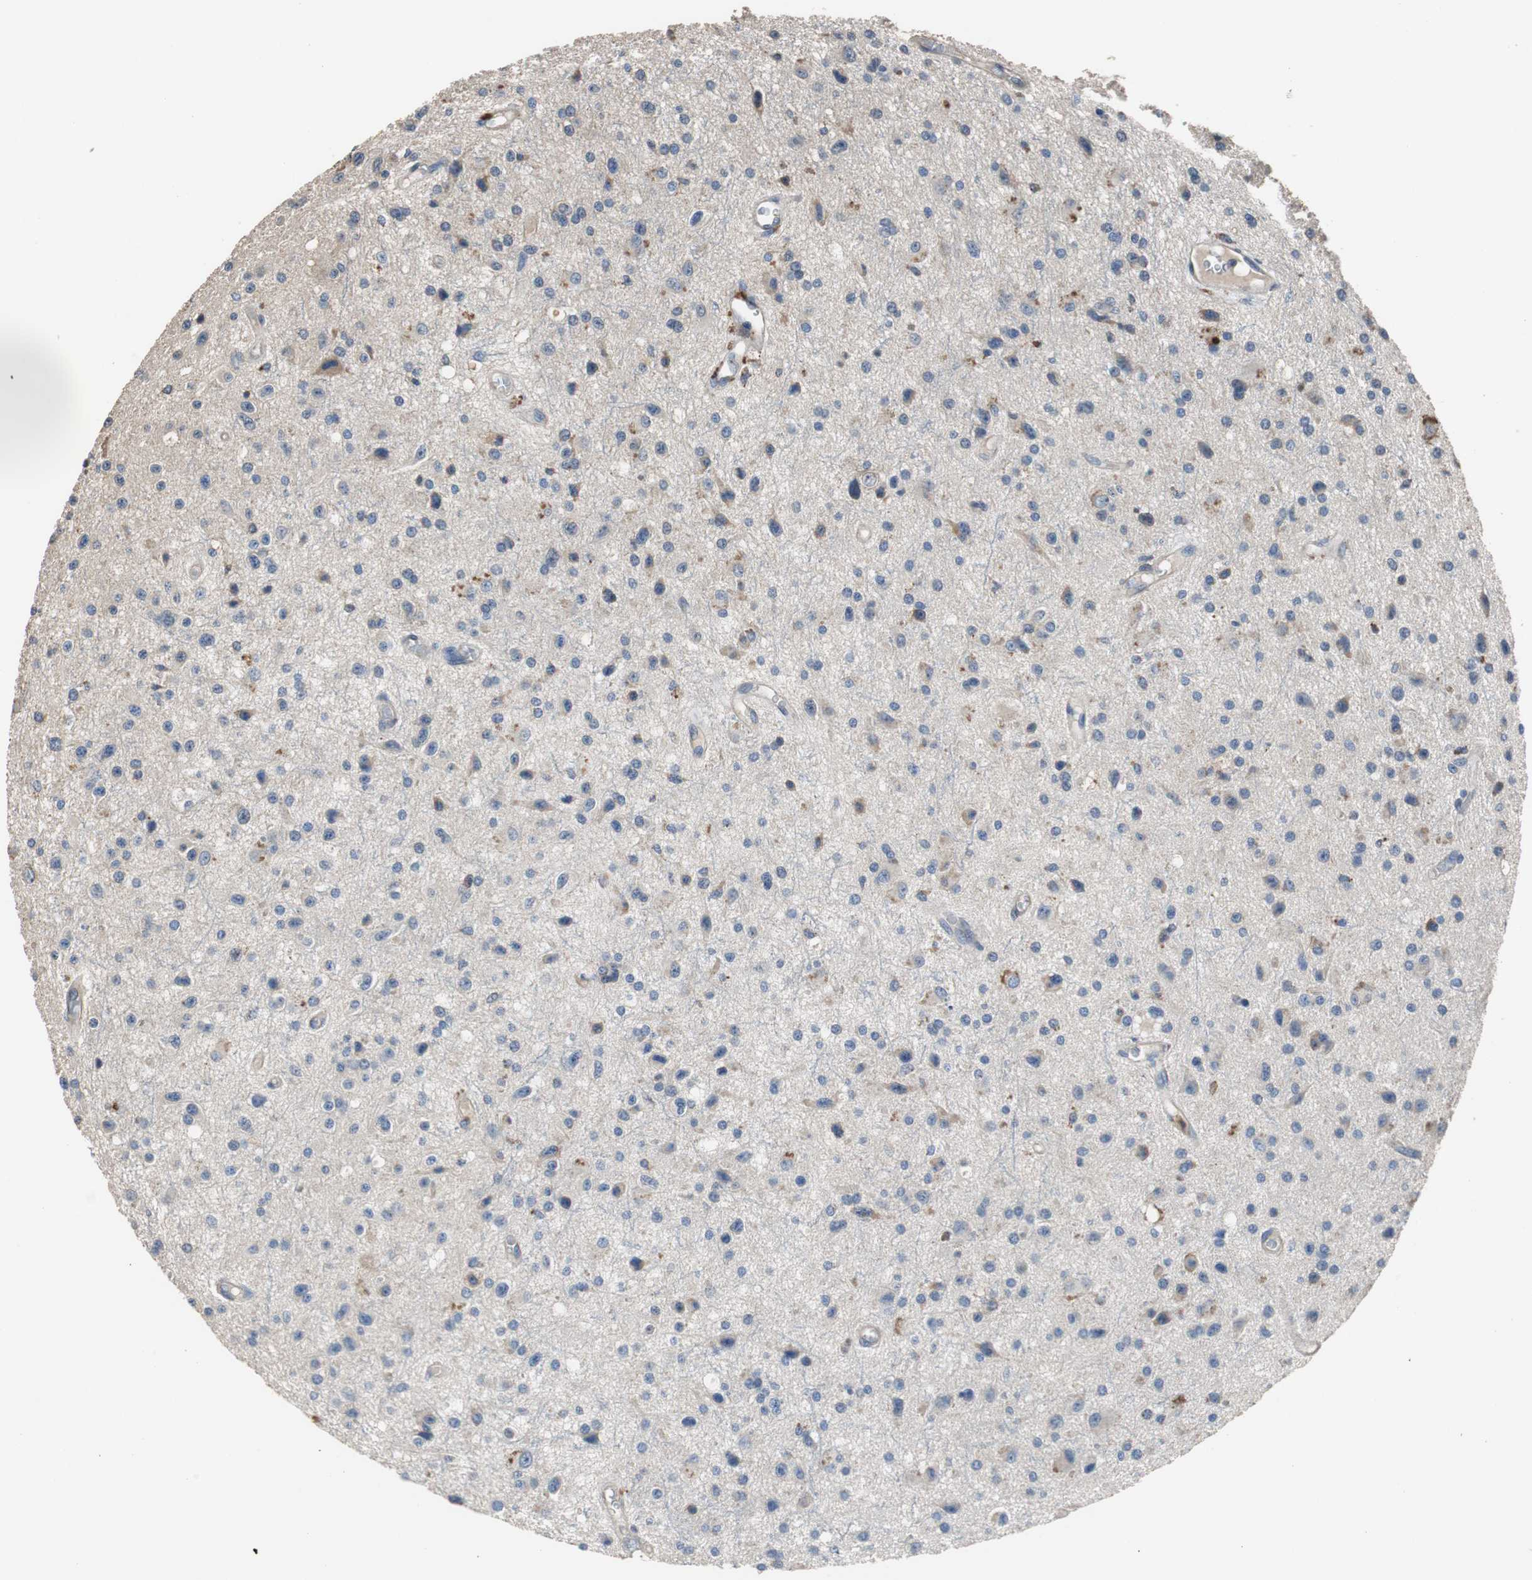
{"staining": {"intensity": "weak", "quantity": "25%-75%", "location": "cytoplasmic/membranous"}, "tissue": "glioma", "cell_type": "Tumor cells", "image_type": "cancer", "snomed": [{"axis": "morphology", "description": "Glioma, malignant, Low grade"}, {"axis": "topography", "description": "Brain"}], "caption": "Glioma tissue shows weak cytoplasmic/membranous expression in about 25%-75% of tumor cells, visualized by immunohistochemistry.", "gene": "PITRM1", "patient": {"sex": "male", "age": 58}}